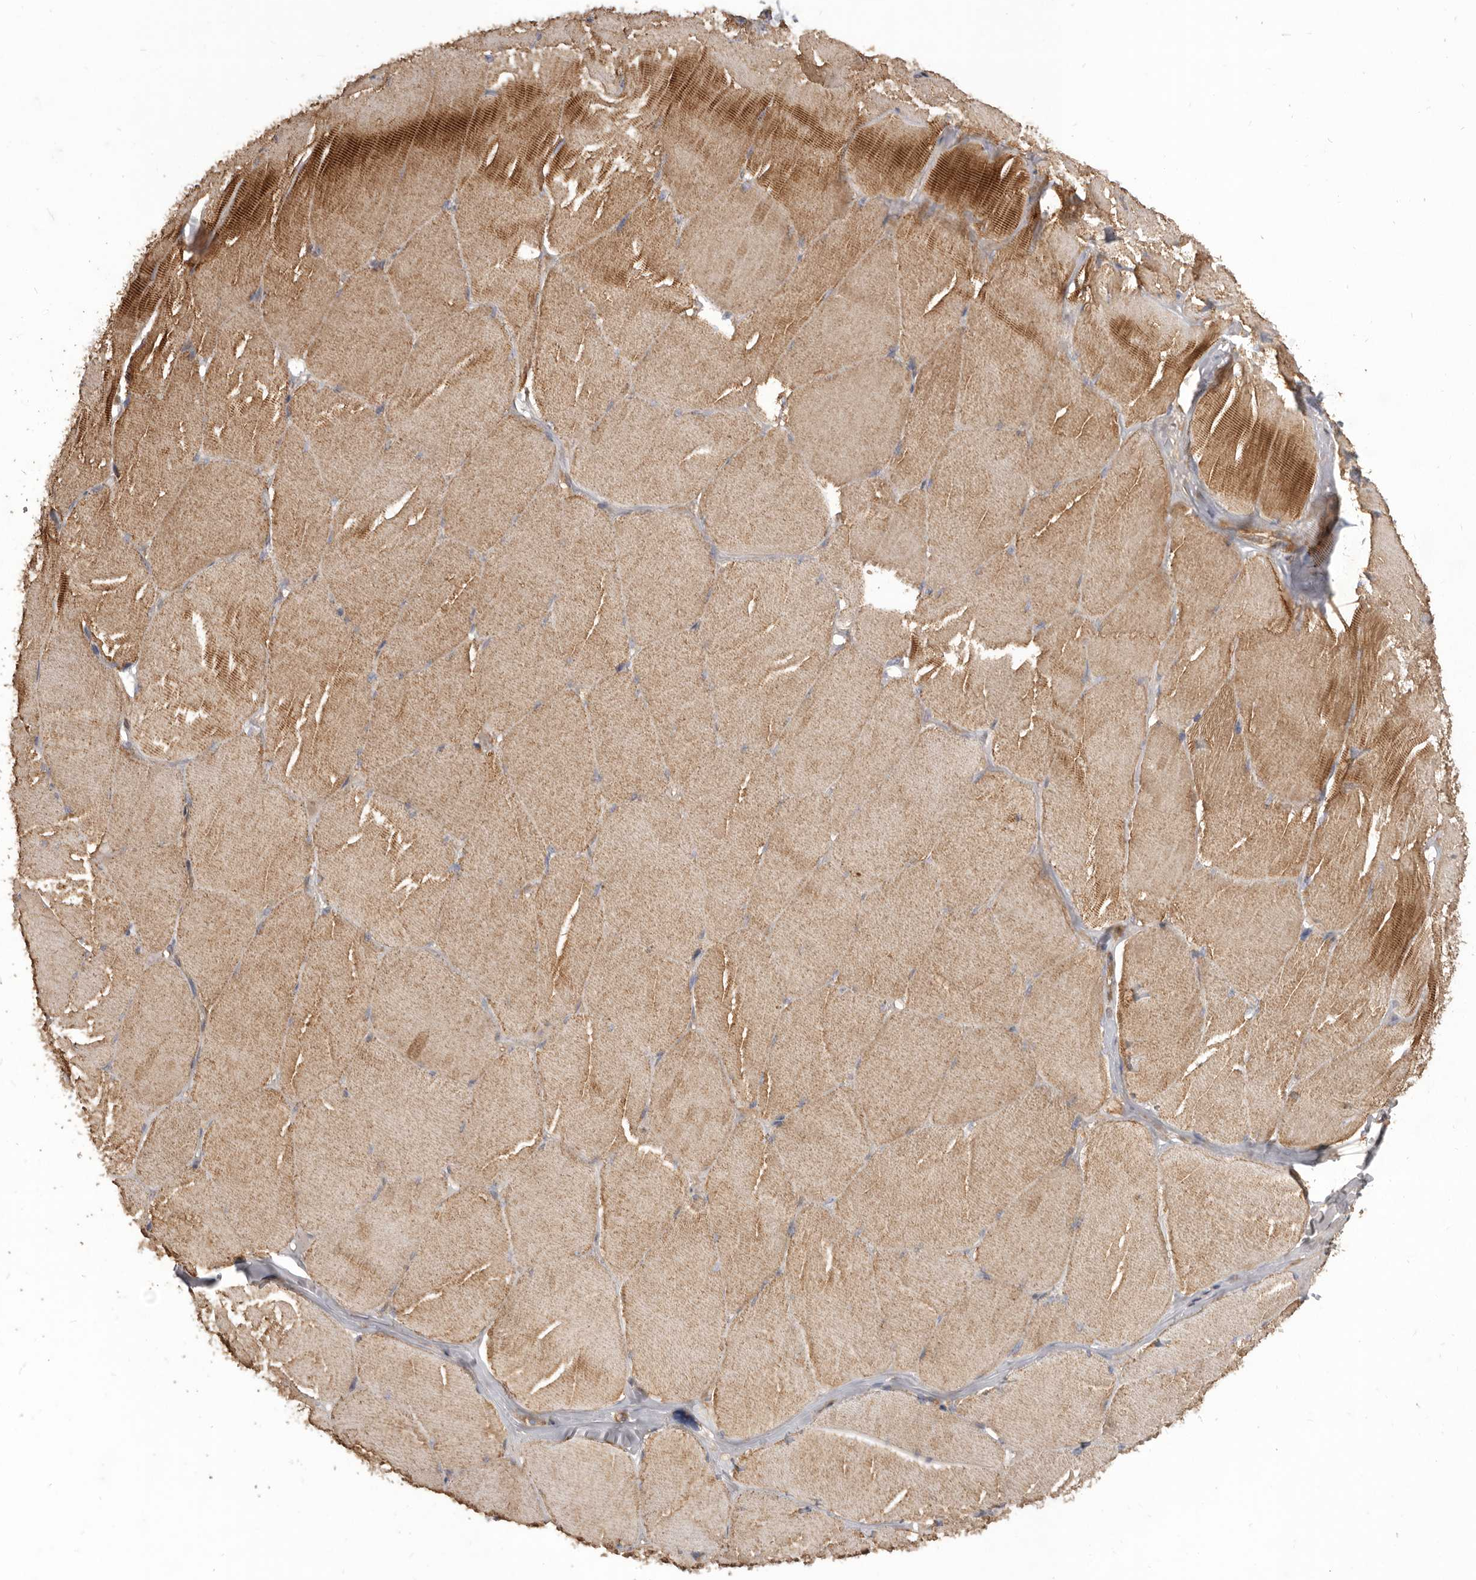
{"staining": {"intensity": "strong", "quantity": "25%-75%", "location": "cytoplasmic/membranous"}, "tissue": "skeletal muscle", "cell_type": "Myocytes", "image_type": "normal", "snomed": [{"axis": "morphology", "description": "Normal tissue, NOS"}, {"axis": "topography", "description": "Skin"}, {"axis": "topography", "description": "Skeletal muscle"}], "caption": "DAB (3,3'-diaminobenzidine) immunohistochemical staining of benign skeletal muscle displays strong cytoplasmic/membranous protein staining in approximately 25%-75% of myocytes. (IHC, brightfield microscopy, high magnification).", "gene": "VPS45", "patient": {"sex": "male", "age": 83}}